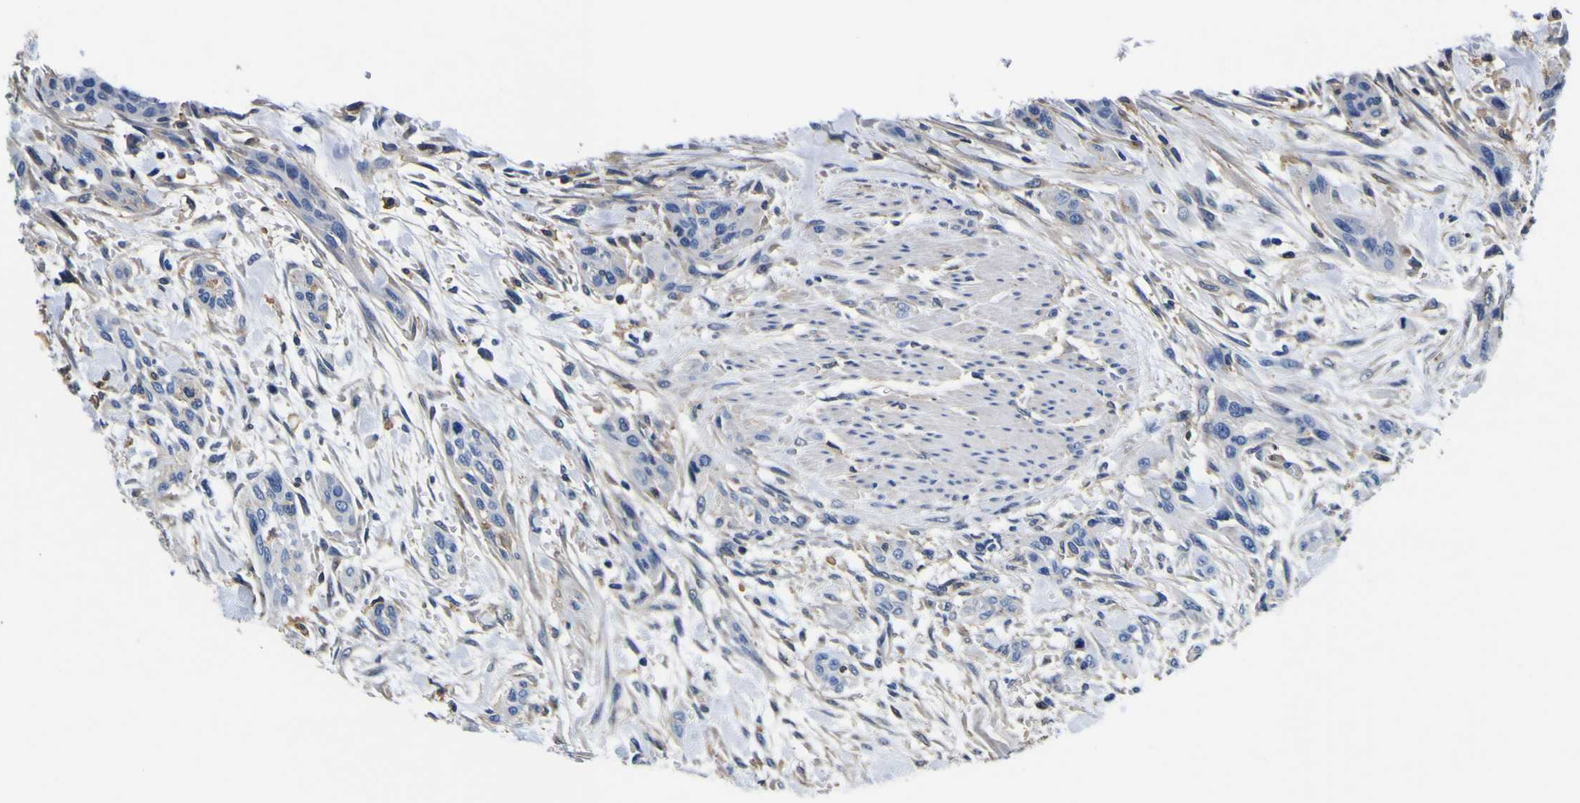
{"staining": {"intensity": "negative", "quantity": "none", "location": "none"}, "tissue": "urothelial cancer", "cell_type": "Tumor cells", "image_type": "cancer", "snomed": [{"axis": "morphology", "description": "Urothelial carcinoma, High grade"}, {"axis": "topography", "description": "Urinary bladder"}], "caption": "Image shows no protein staining in tumor cells of urothelial carcinoma (high-grade) tissue.", "gene": "PXDN", "patient": {"sex": "male", "age": 35}}